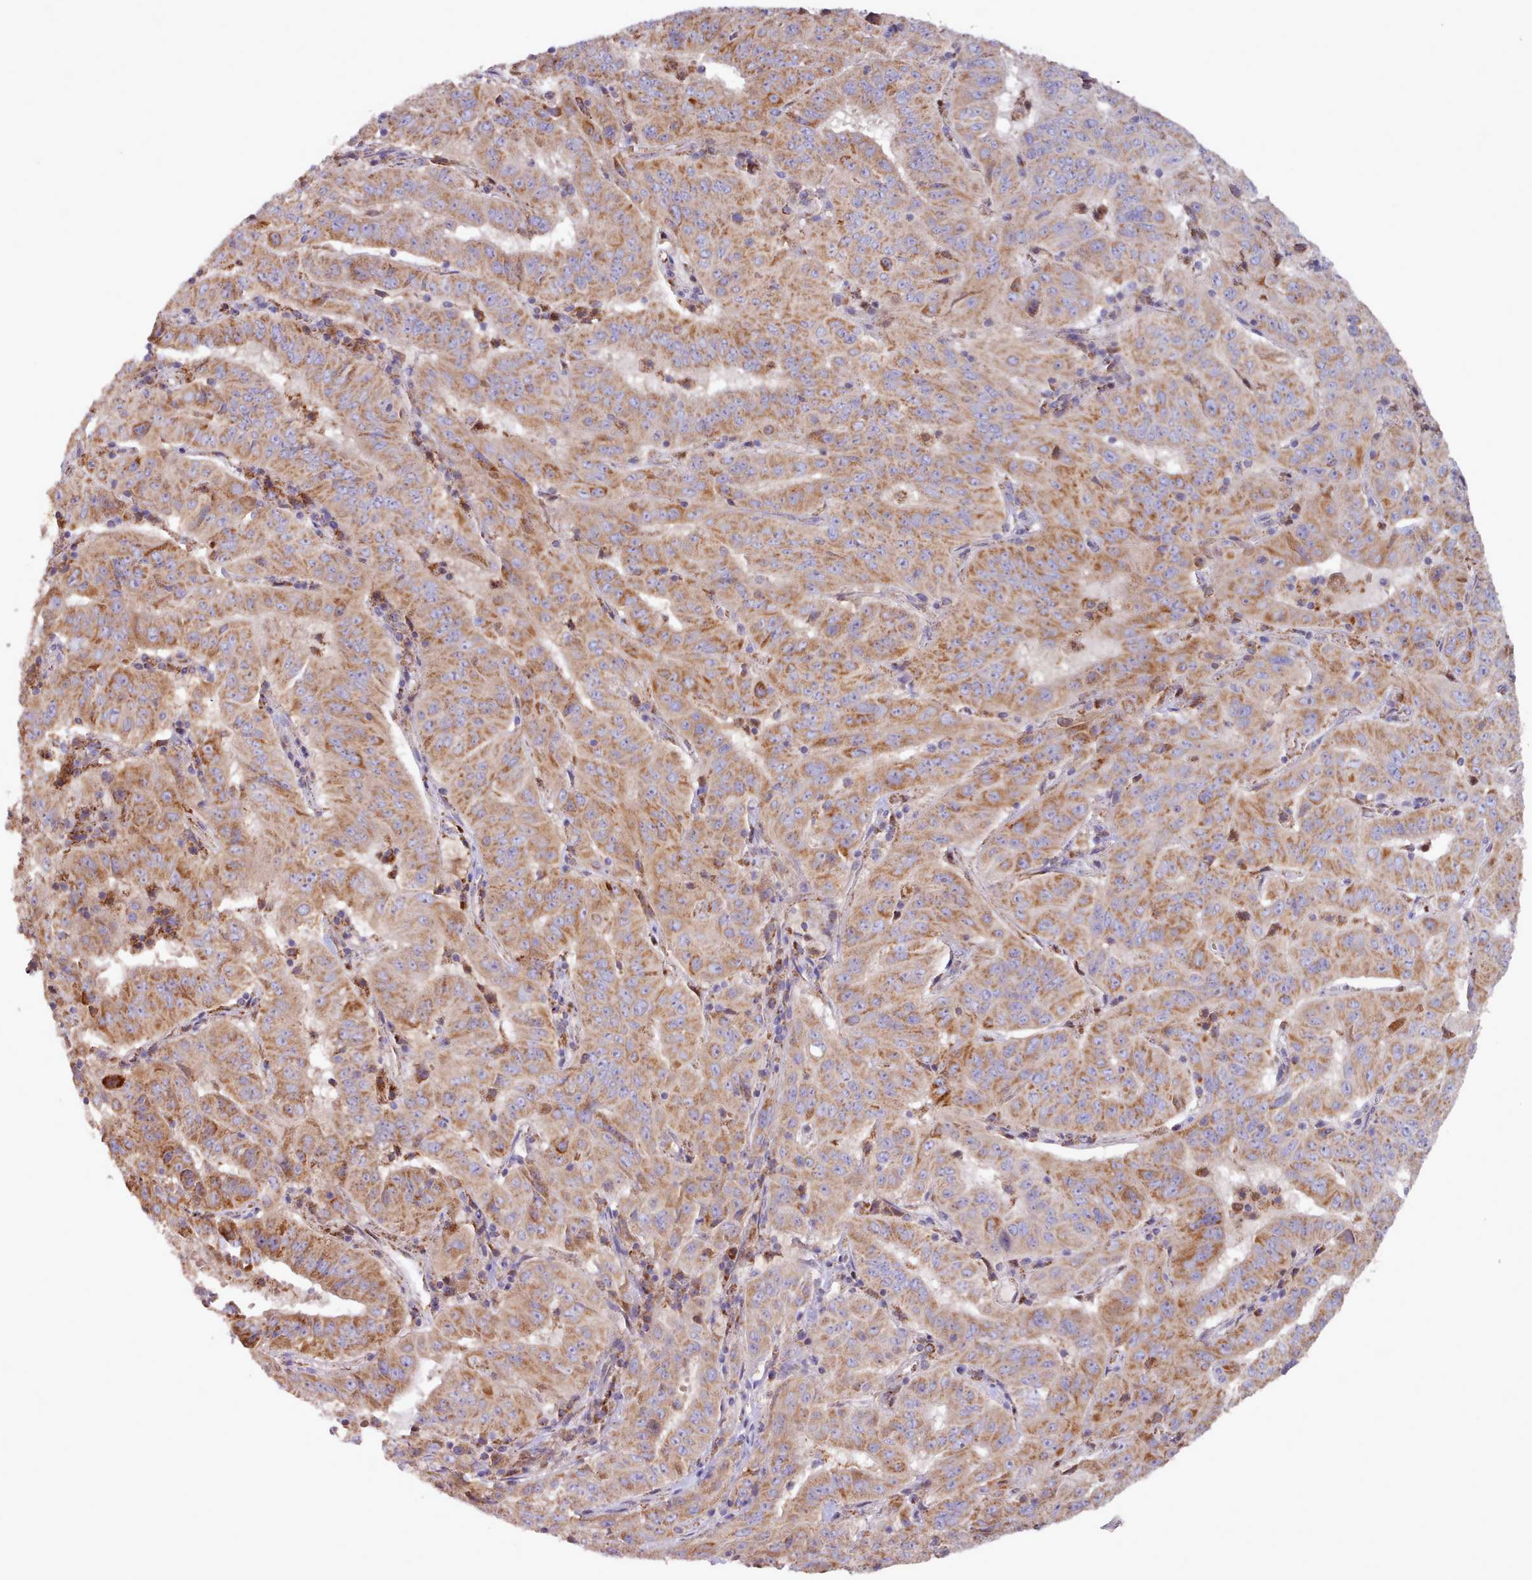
{"staining": {"intensity": "moderate", "quantity": ">75%", "location": "cytoplasmic/membranous"}, "tissue": "pancreatic cancer", "cell_type": "Tumor cells", "image_type": "cancer", "snomed": [{"axis": "morphology", "description": "Adenocarcinoma, NOS"}, {"axis": "topography", "description": "Pancreas"}], "caption": "Brown immunohistochemical staining in human pancreatic cancer shows moderate cytoplasmic/membranous positivity in about >75% of tumor cells.", "gene": "HSDL2", "patient": {"sex": "male", "age": 63}}